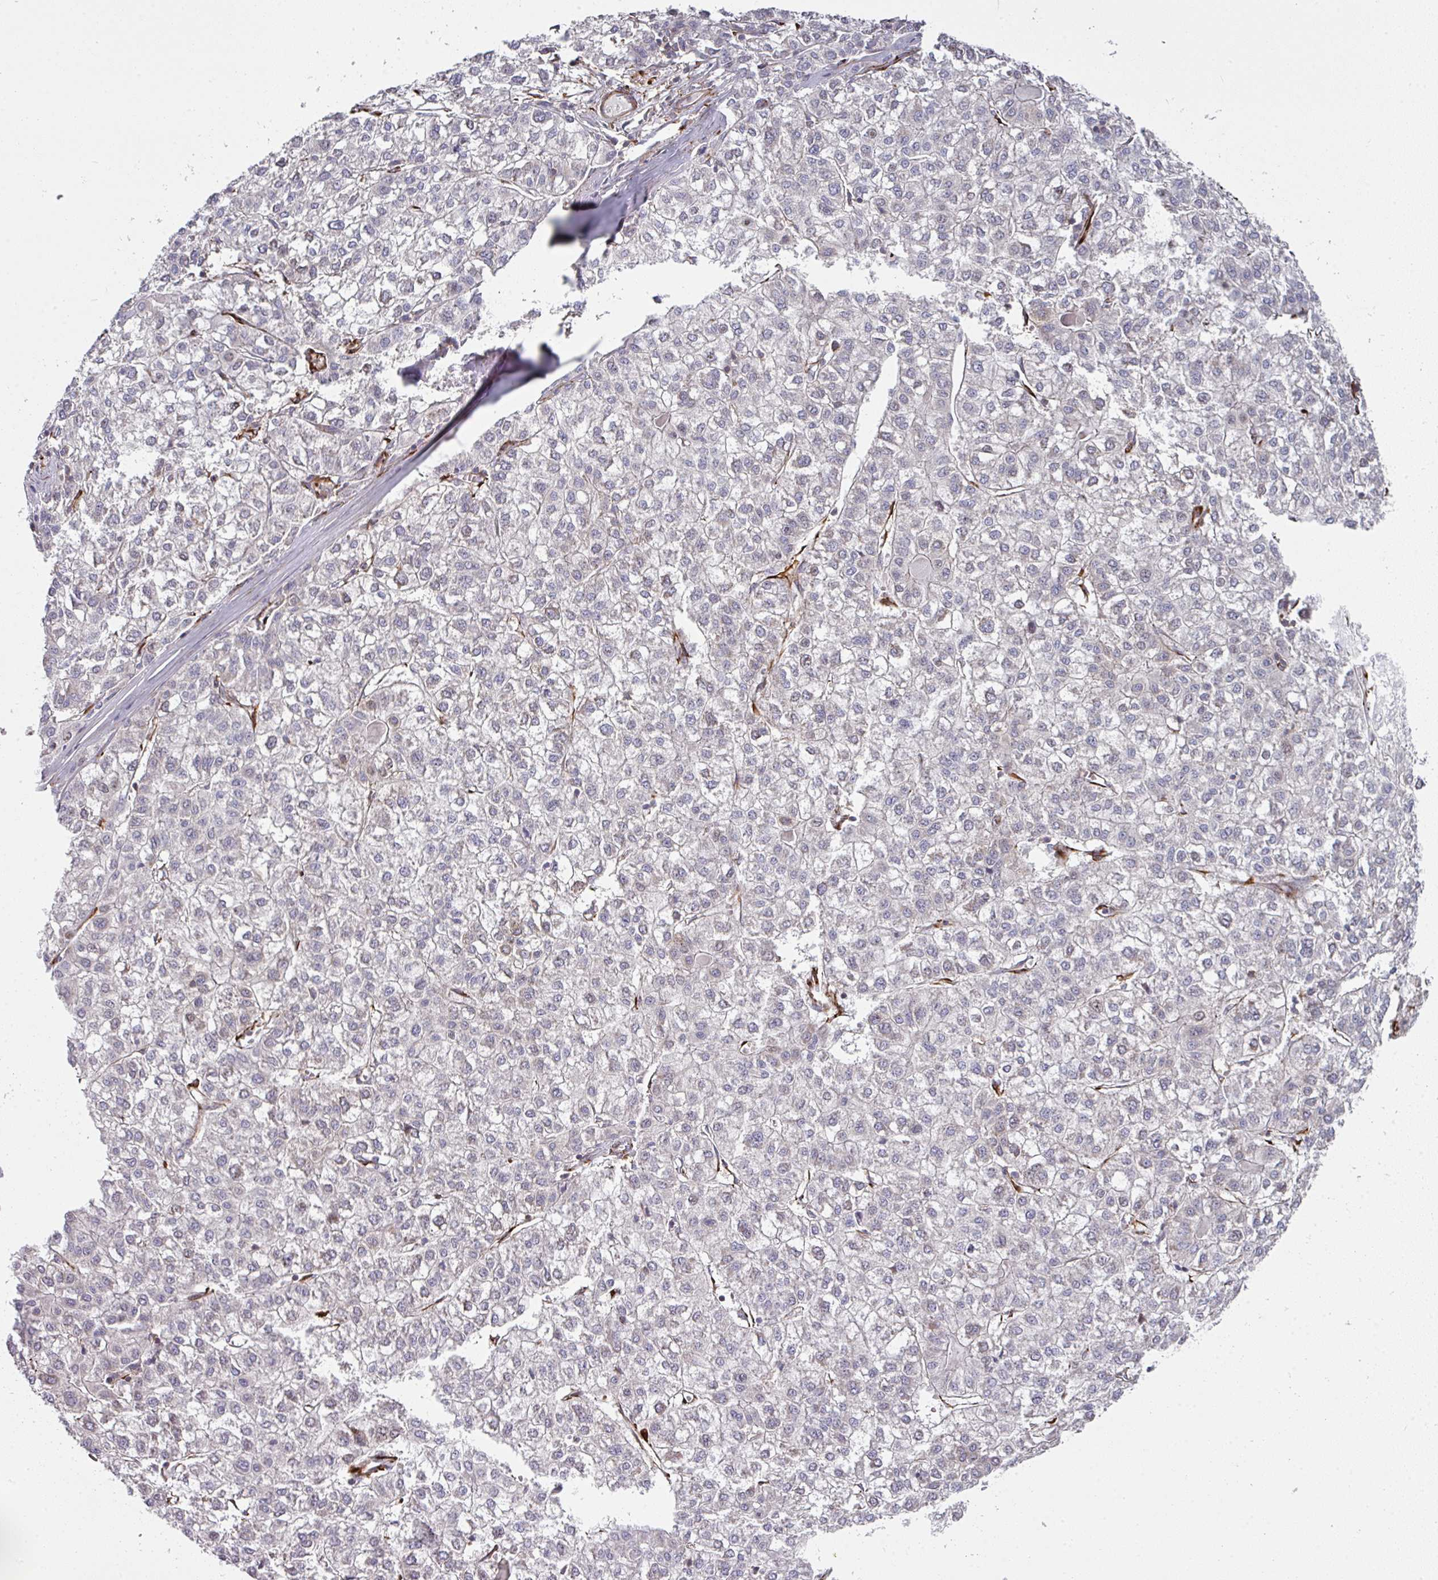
{"staining": {"intensity": "negative", "quantity": "none", "location": "none"}, "tissue": "liver cancer", "cell_type": "Tumor cells", "image_type": "cancer", "snomed": [{"axis": "morphology", "description": "Carcinoma, Hepatocellular, NOS"}, {"axis": "topography", "description": "Liver"}], "caption": "Immunohistochemical staining of human hepatocellular carcinoma (liver) reveals no significant expression in tumor cells.", "gene": "BEND5", "patient": {"sex": "female", "age": 43}}